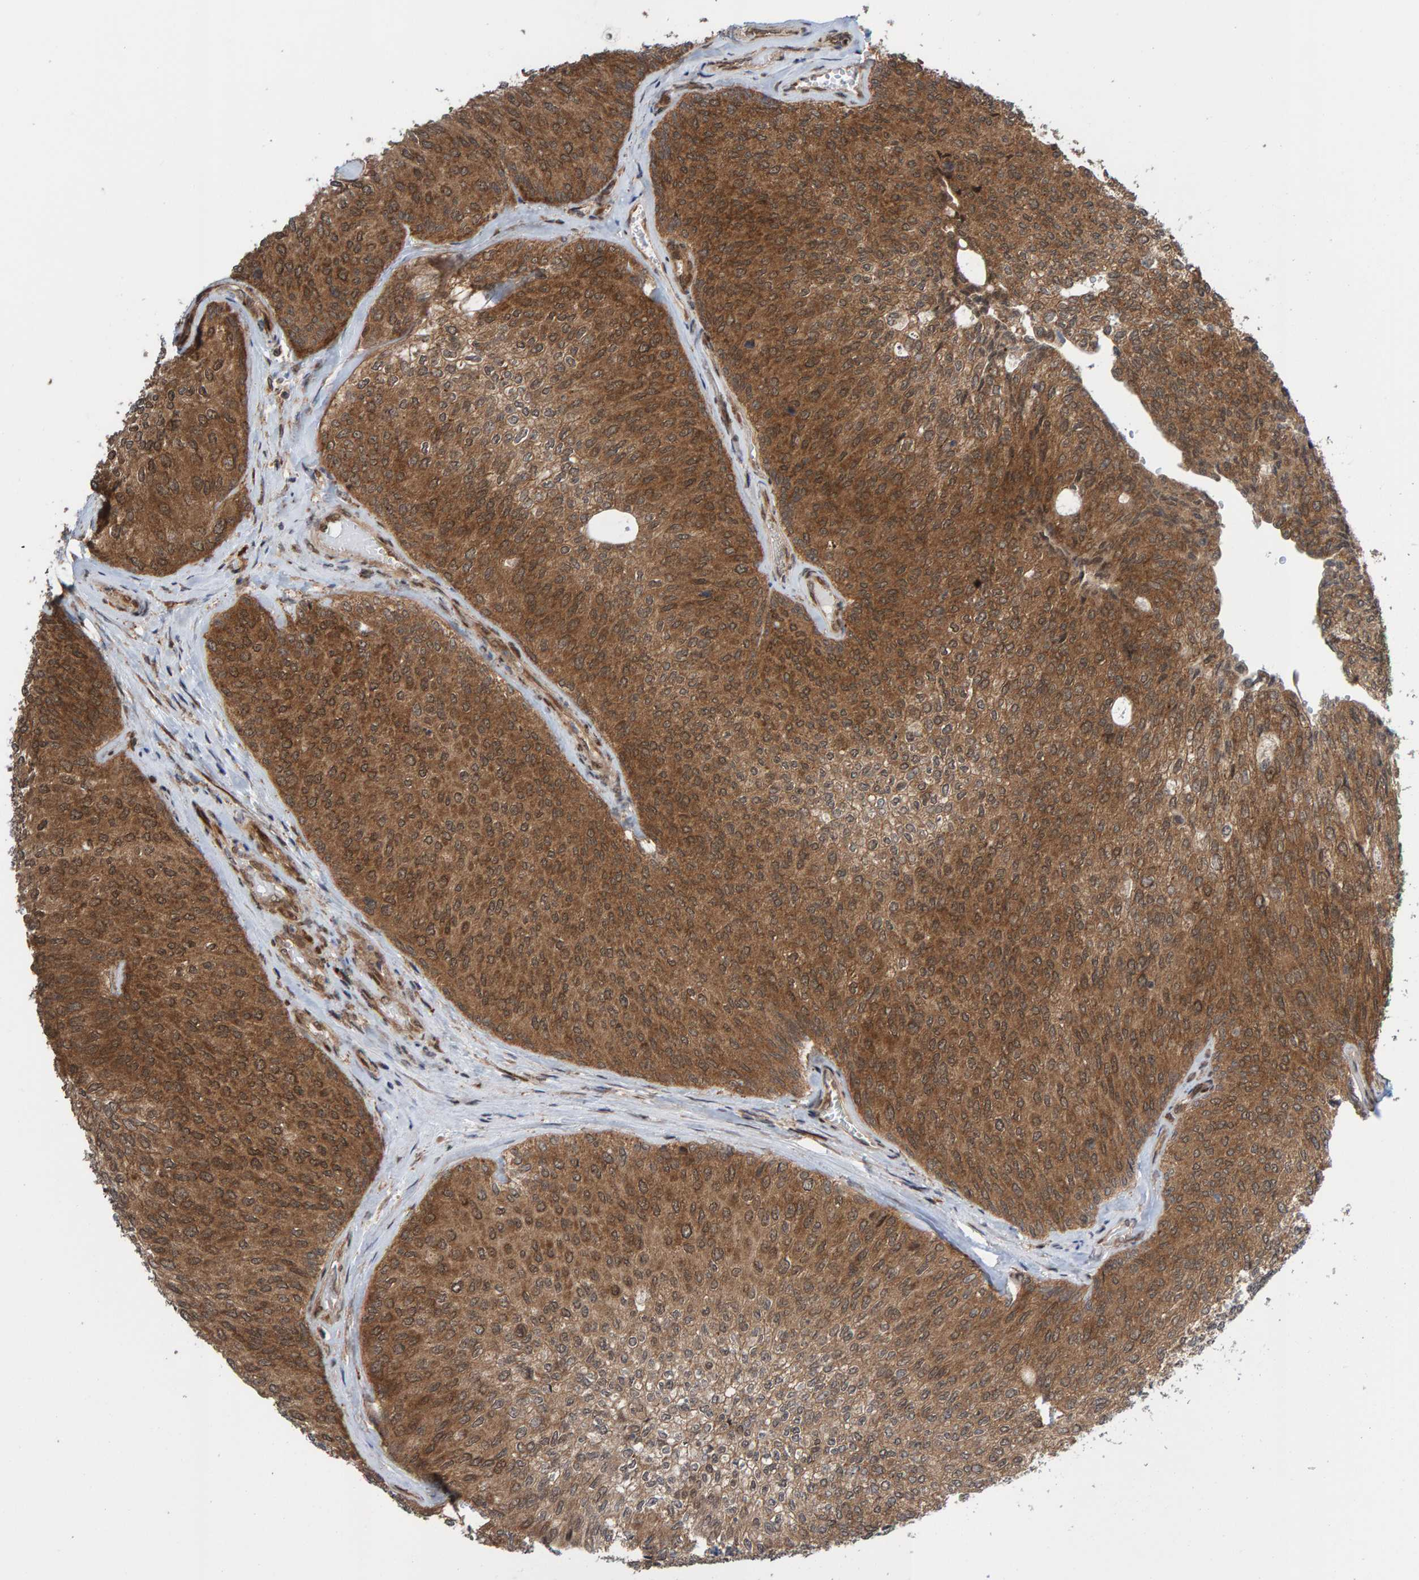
{"staining": {"intensity": "moderate", "quantity": ">75%", "location": "cytoplasmic/membranous"}, "tissue": "urothelial cancer", "cell_type": "Tumor cells", "image_type": "cancer", "snomed": [{"axis": "morphology", "description": "Urothelial carcinoma, Low grade"}, {"axis": "topography", "description": "Urinary bladder"}], "caption": "Protein staining of low-grade urothelial carcinoma tissue demonstrates moderate cytoplasmic/membranous staining in about >75% of tumor cells. The protein of interest is shown in brown color, while the nuclei are stained blue.", "gene": "ZNF366", "patient": {"sex": "female", "age": 79}}